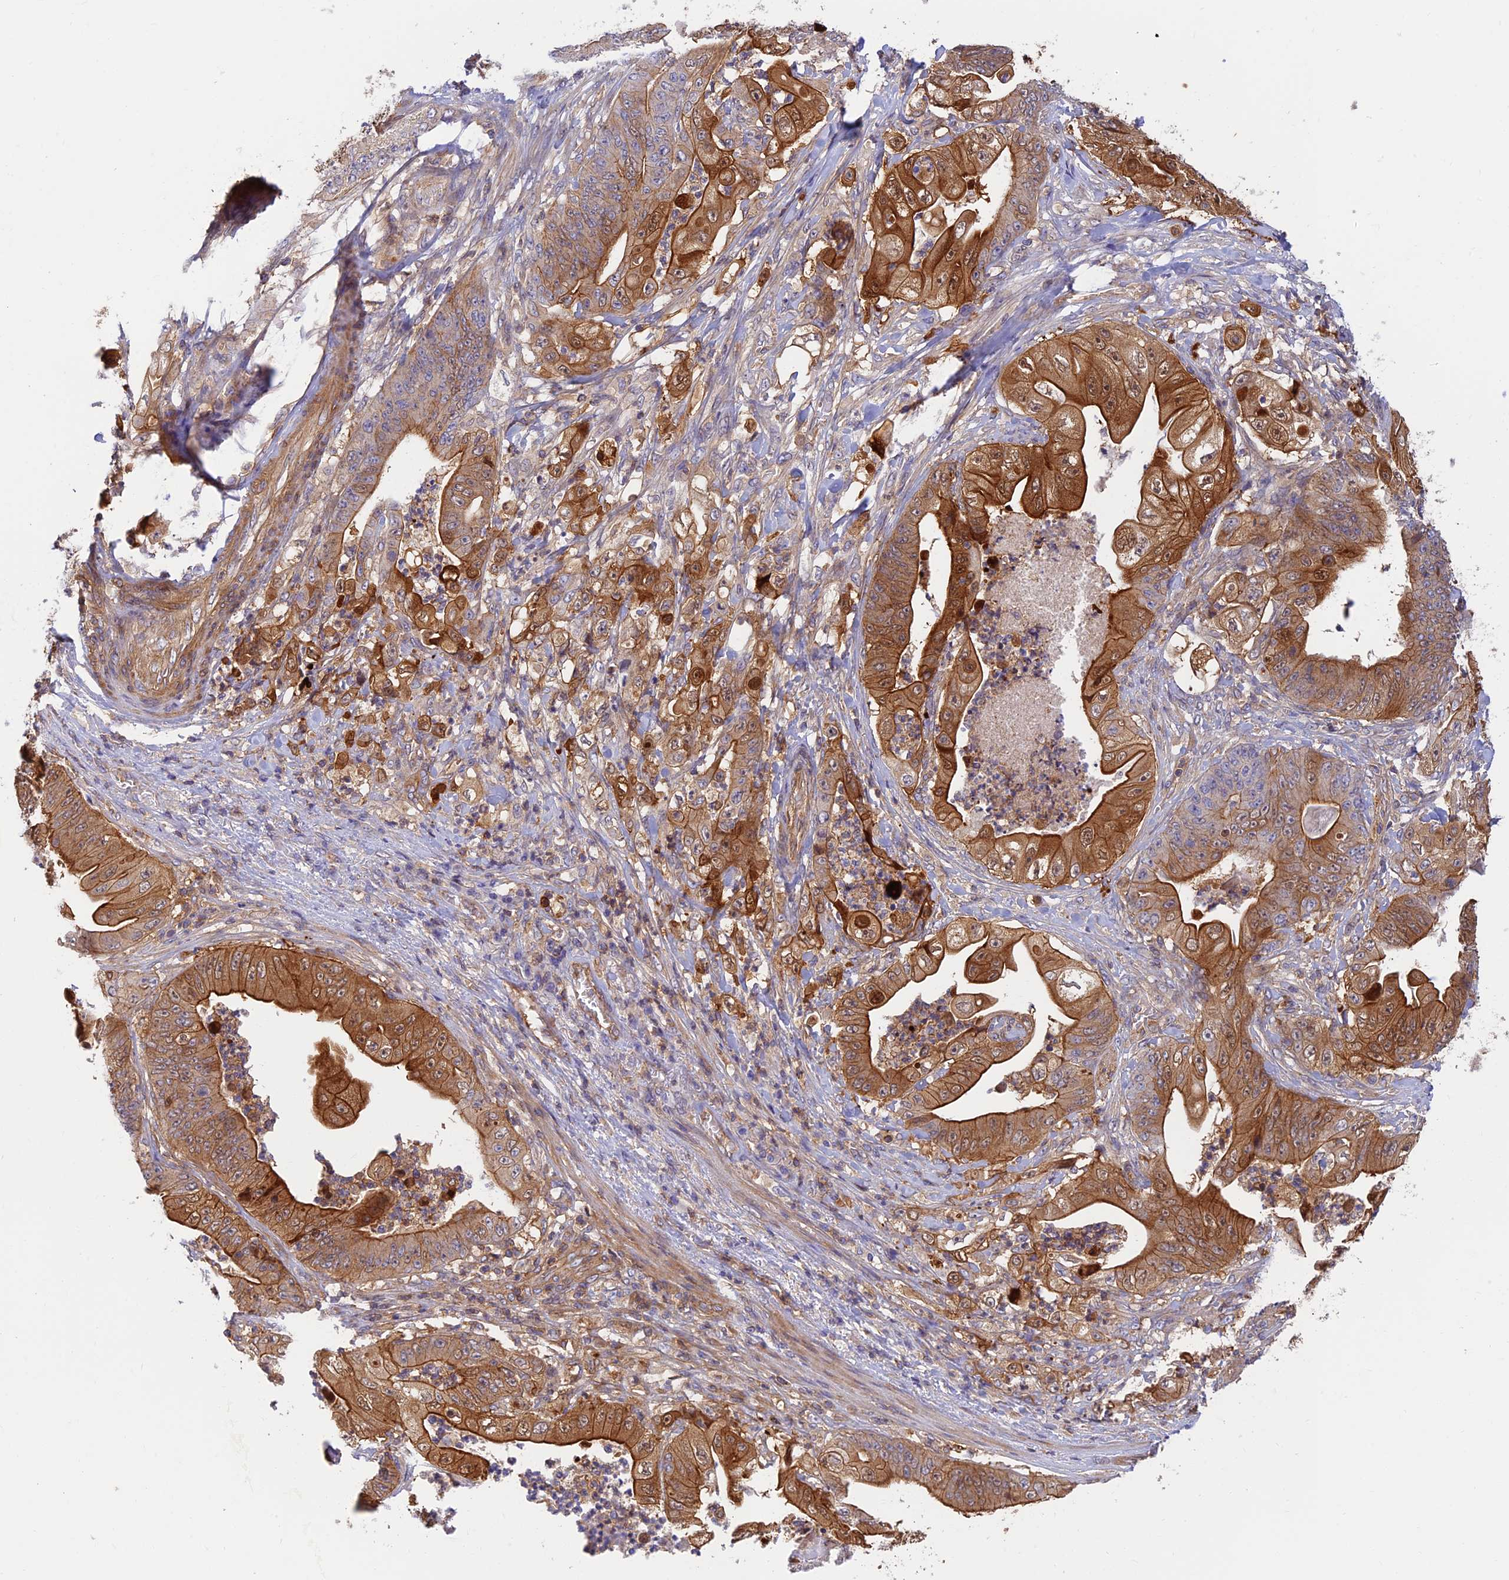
{"staining": {"intensity": "strong", "quantity": "25%-75%", "location": "cytoplasmic/membranous,nuclear"}, "tissue": "stomach cancer", "cell_type": "Tumor cells", "image_type": "cancer", "snomed": [{"axis": "morphology", "description": "Adenocarcinoma, NOS"}, {"axis": "topography", "description": "Stomach"}], "caption": "Stomach cancer stained with immunohistochemistry (IHC) reveals strong cytoplasmic/membranous and nuclear staining in about 25%-75% of tumor cells. The staining was performed using DAB, with brown indicating positive protein expression. Nuclei are stained blue with hematoxylin.", "gene": "PPP1R12C", "patient": {"sex": "female", "age": 73}}